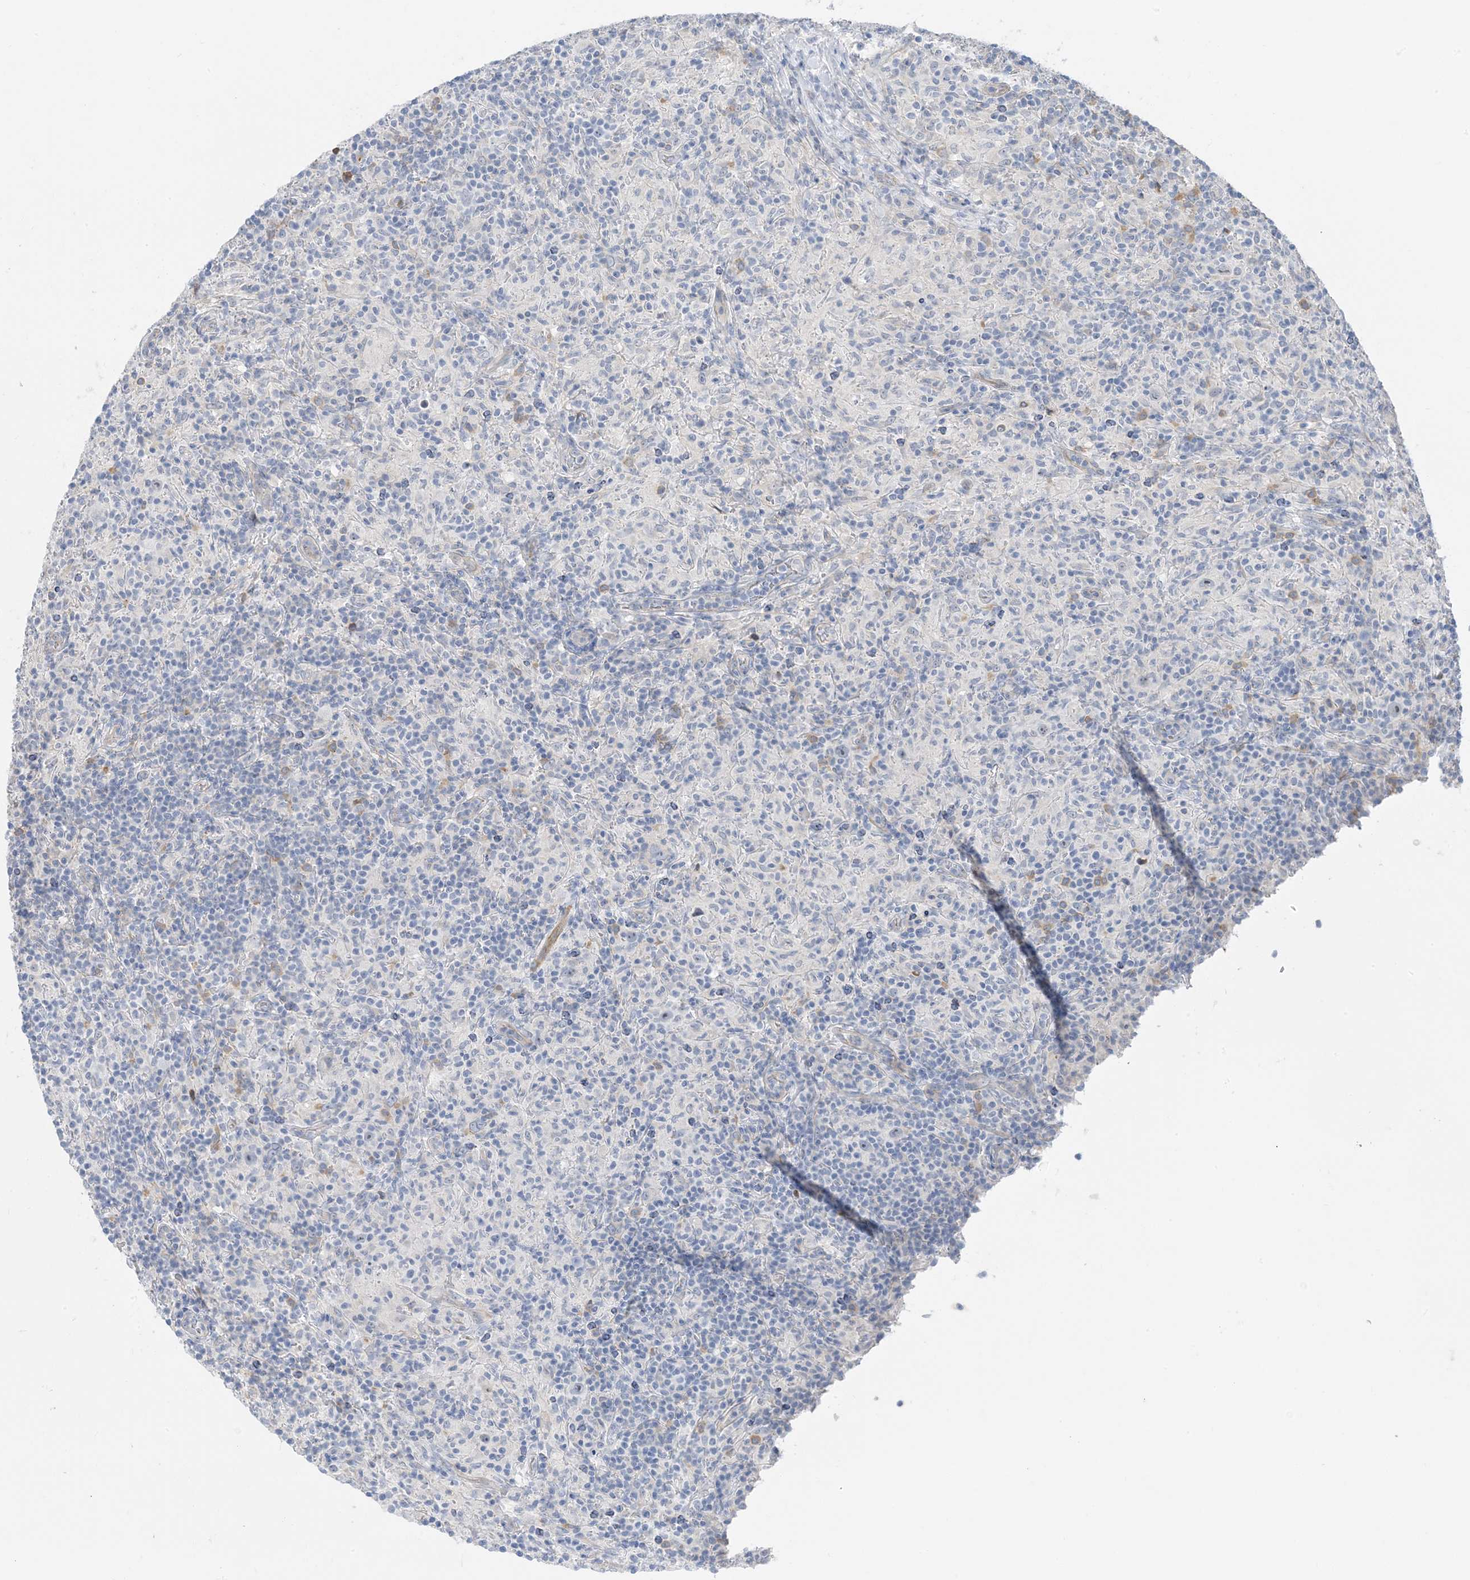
{"staining": {"intensity": "negative", "quantity": "none", "location": "none"}, "tissue": "lymphoma", "cell_type": "Tumor cells", "image_type": "cancer", "snomed": [{"axis": "morphology", "description": "Hodgkin's disease, NOS"}, {"axis": "topography", "description": "Lymph node"}], "caption": "This is an IHC image of Hodgkin's disease. There is no staining in tumor cells.", "gene": "IL36B", "patient": {"sex": "male", "age": 70}}